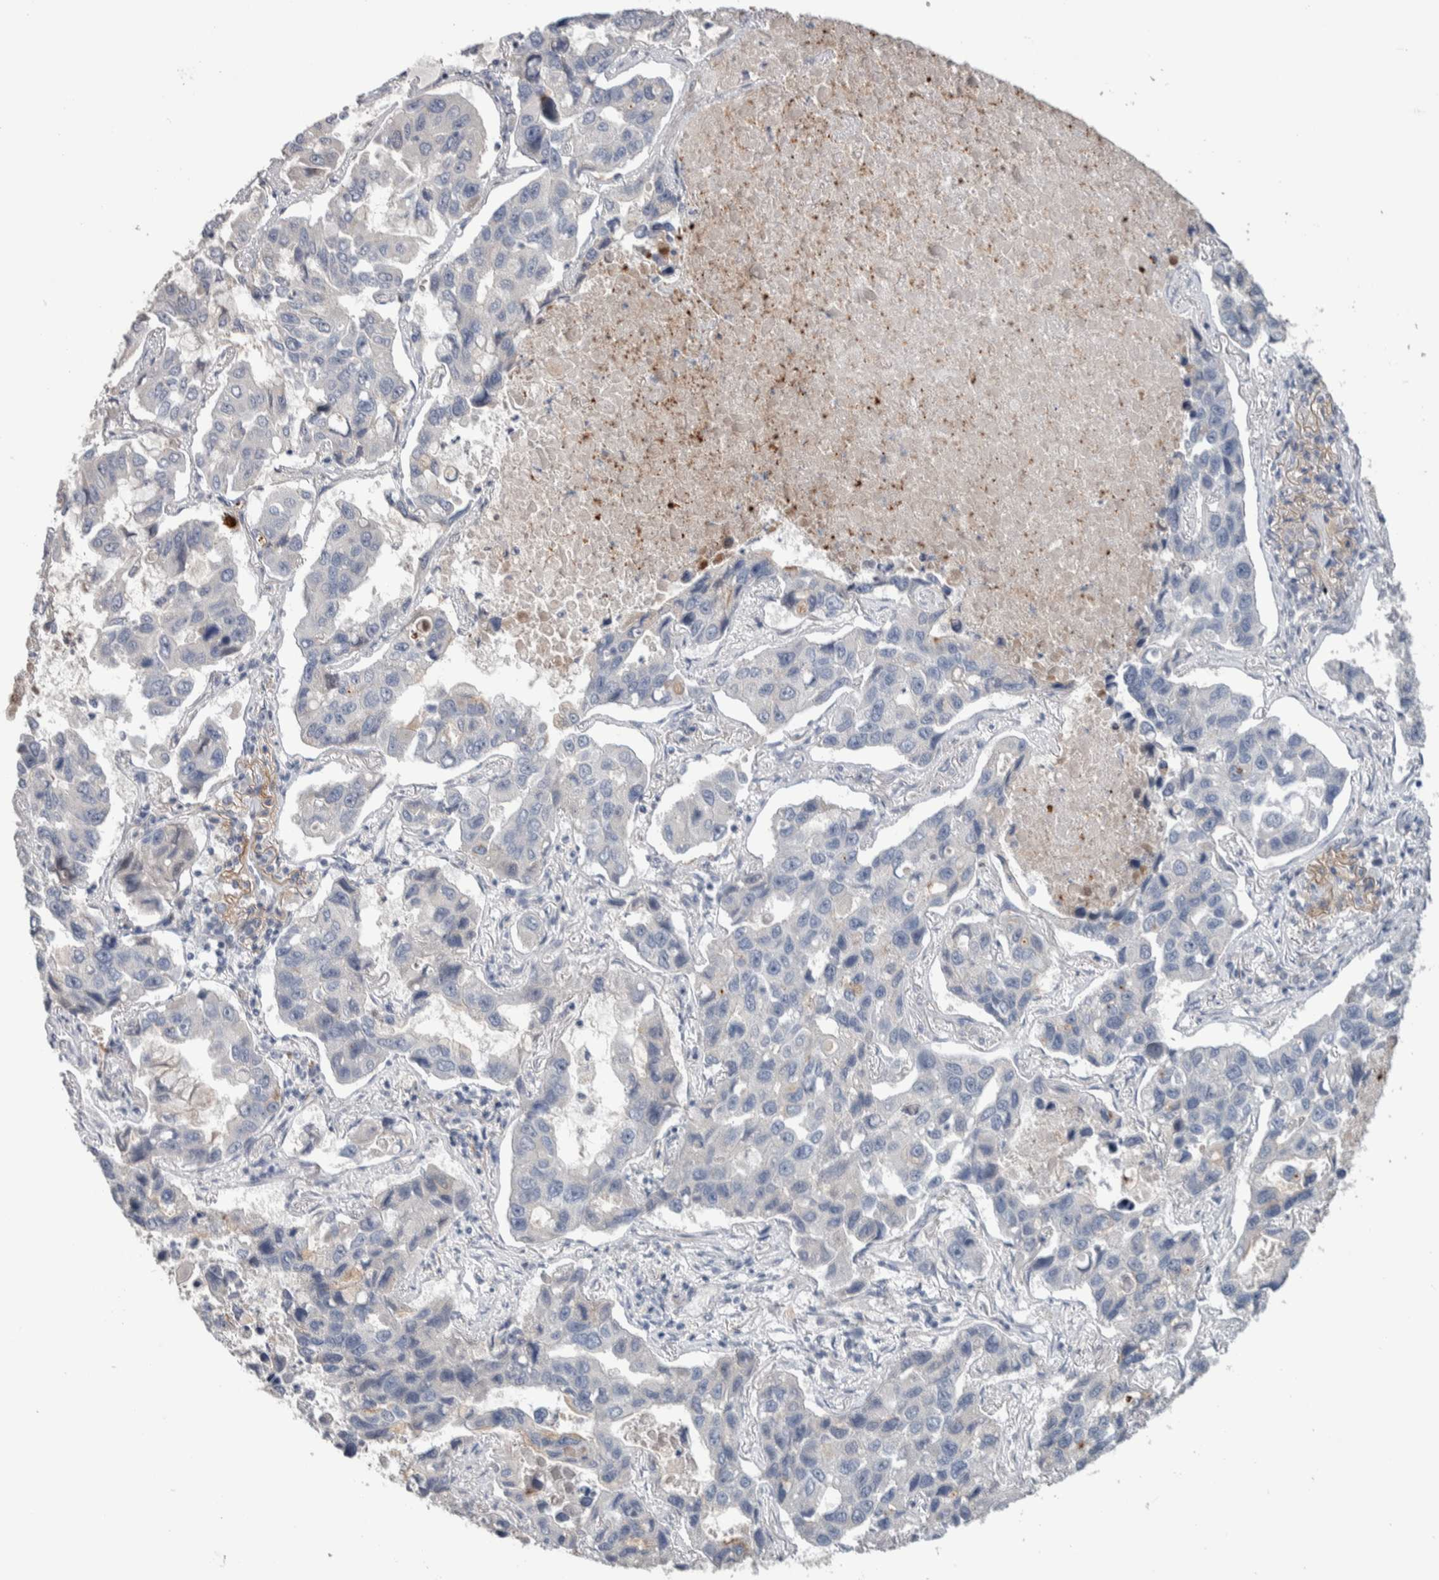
{"staining": {"intensity": "negative", "quantity": "none", "location": "none"}, "tissue": "lung cancer", "cell_type": "Tumor cells", "image_type": "cancer", "snomed": [{"axis": "morphology", "description": "Adenocarcinoma, NOS"}, {"axis": "topography", "description": "Lung"}], "caption": "DAB (3,3'-diaminobenzidine) immunohistochemical staining of human lung cancer shows no significant staining in tumor cells. The staining was performed using DAB (3,3'-diaminobenzidine) to visualize the protein expression in brown, while the nuclei were stained in blue with hematoxylin (Magnification: 20x).", "gene": "TMEM102", "patient": {"sex": "male", "age": 64}}